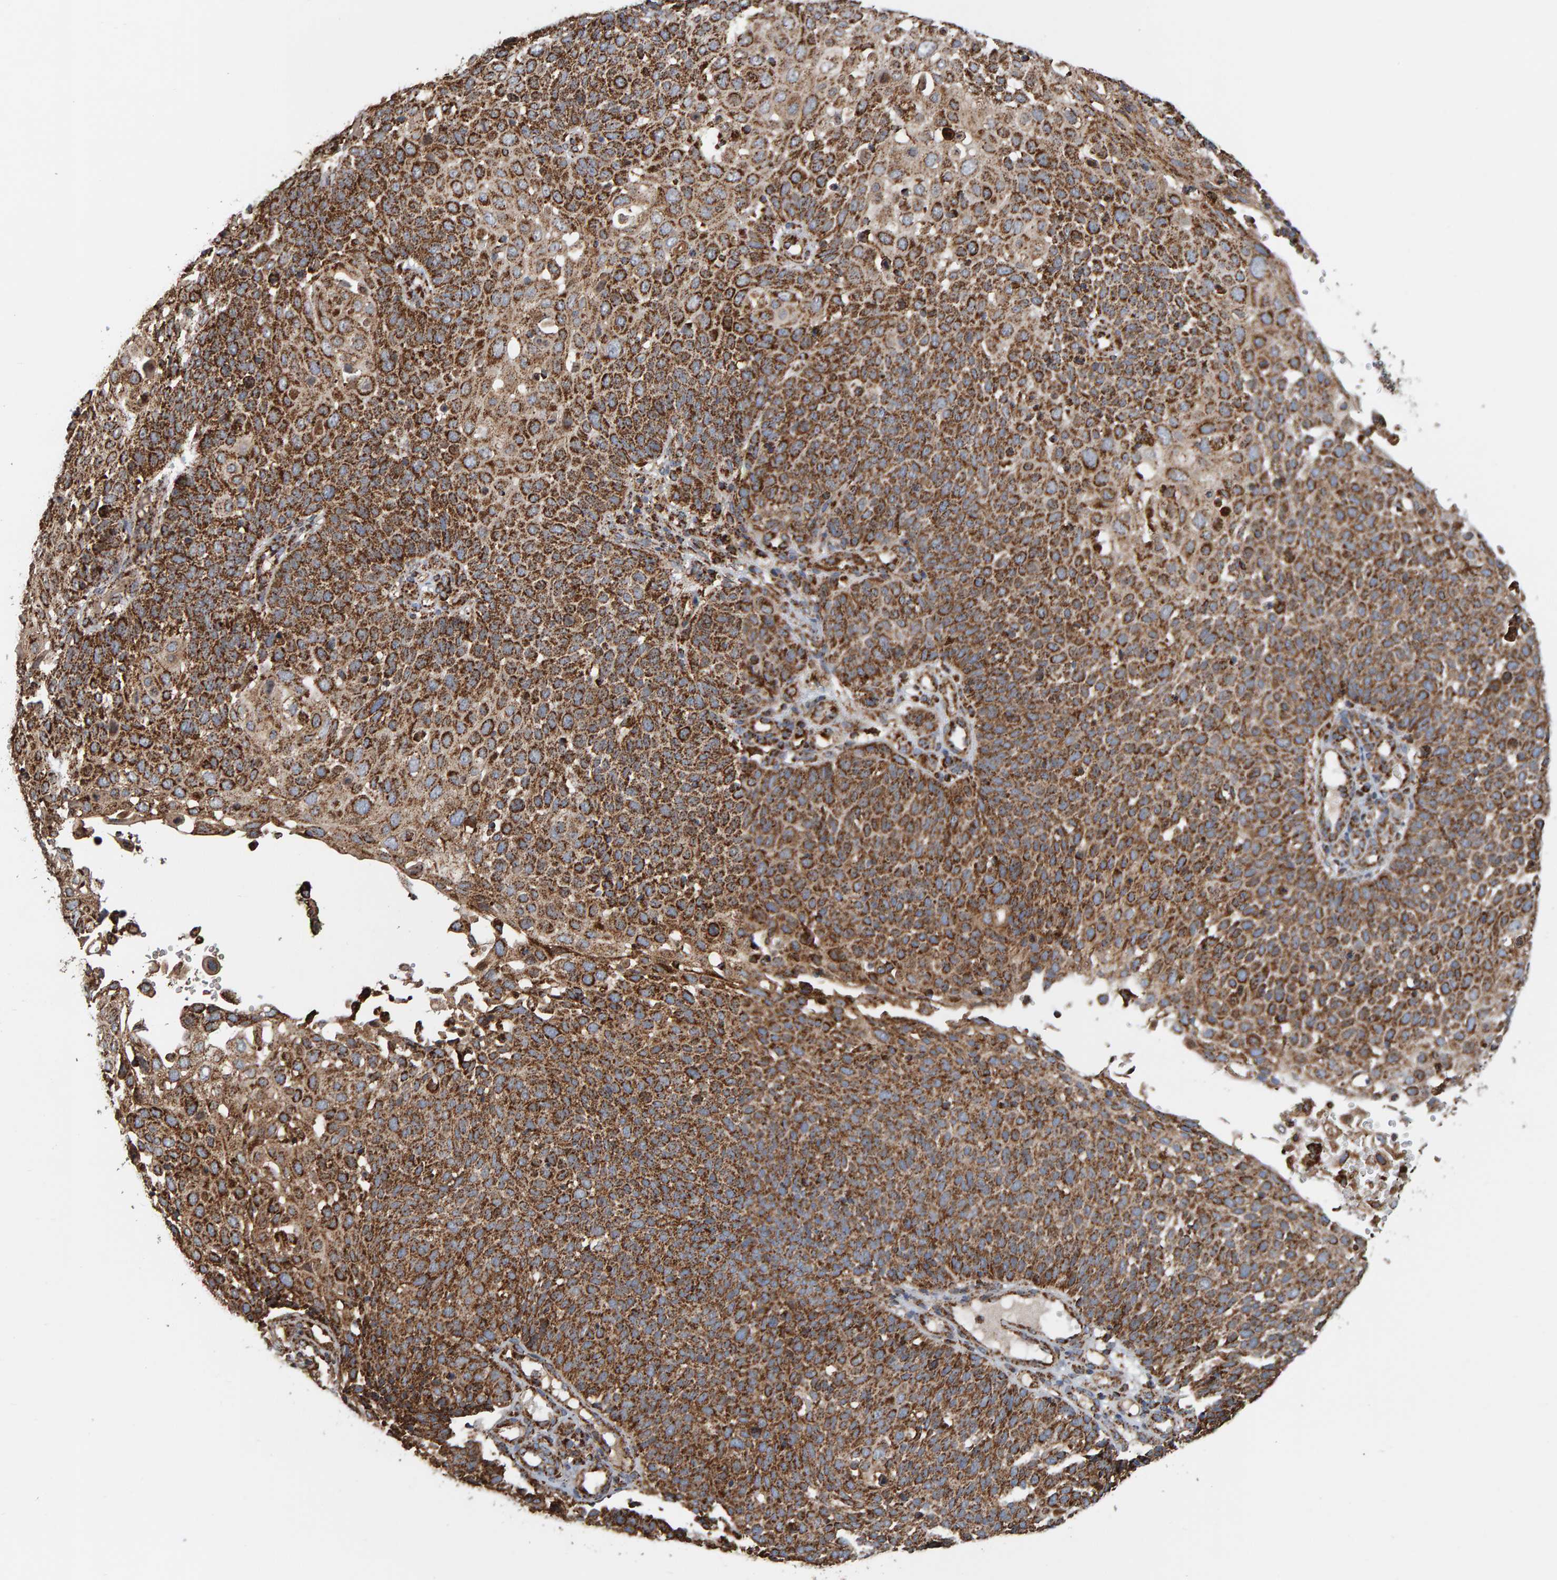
{"staining": {"intensity": "strong", "quantity": ">75%", "location": "cytoplasmic/membranous"}, "tissue": "cervical cancer", "cell_type": "Tumor cells", "image_type": "cancer", "snomed": [{"axis": "morphology", "description": "Squamous cell carcinoma, NOS"}, {"axis": "topography", "description": "Cervix"}], "caption": "Human cervical cancer (squamous cell carcinoma) stained with a brown dye shows strong cytoplasmic/membranous positive positivity in approximately >75% of tumor cells.", "gene": "MRPL45", "patient": {"sex": "female", "age": 74}}